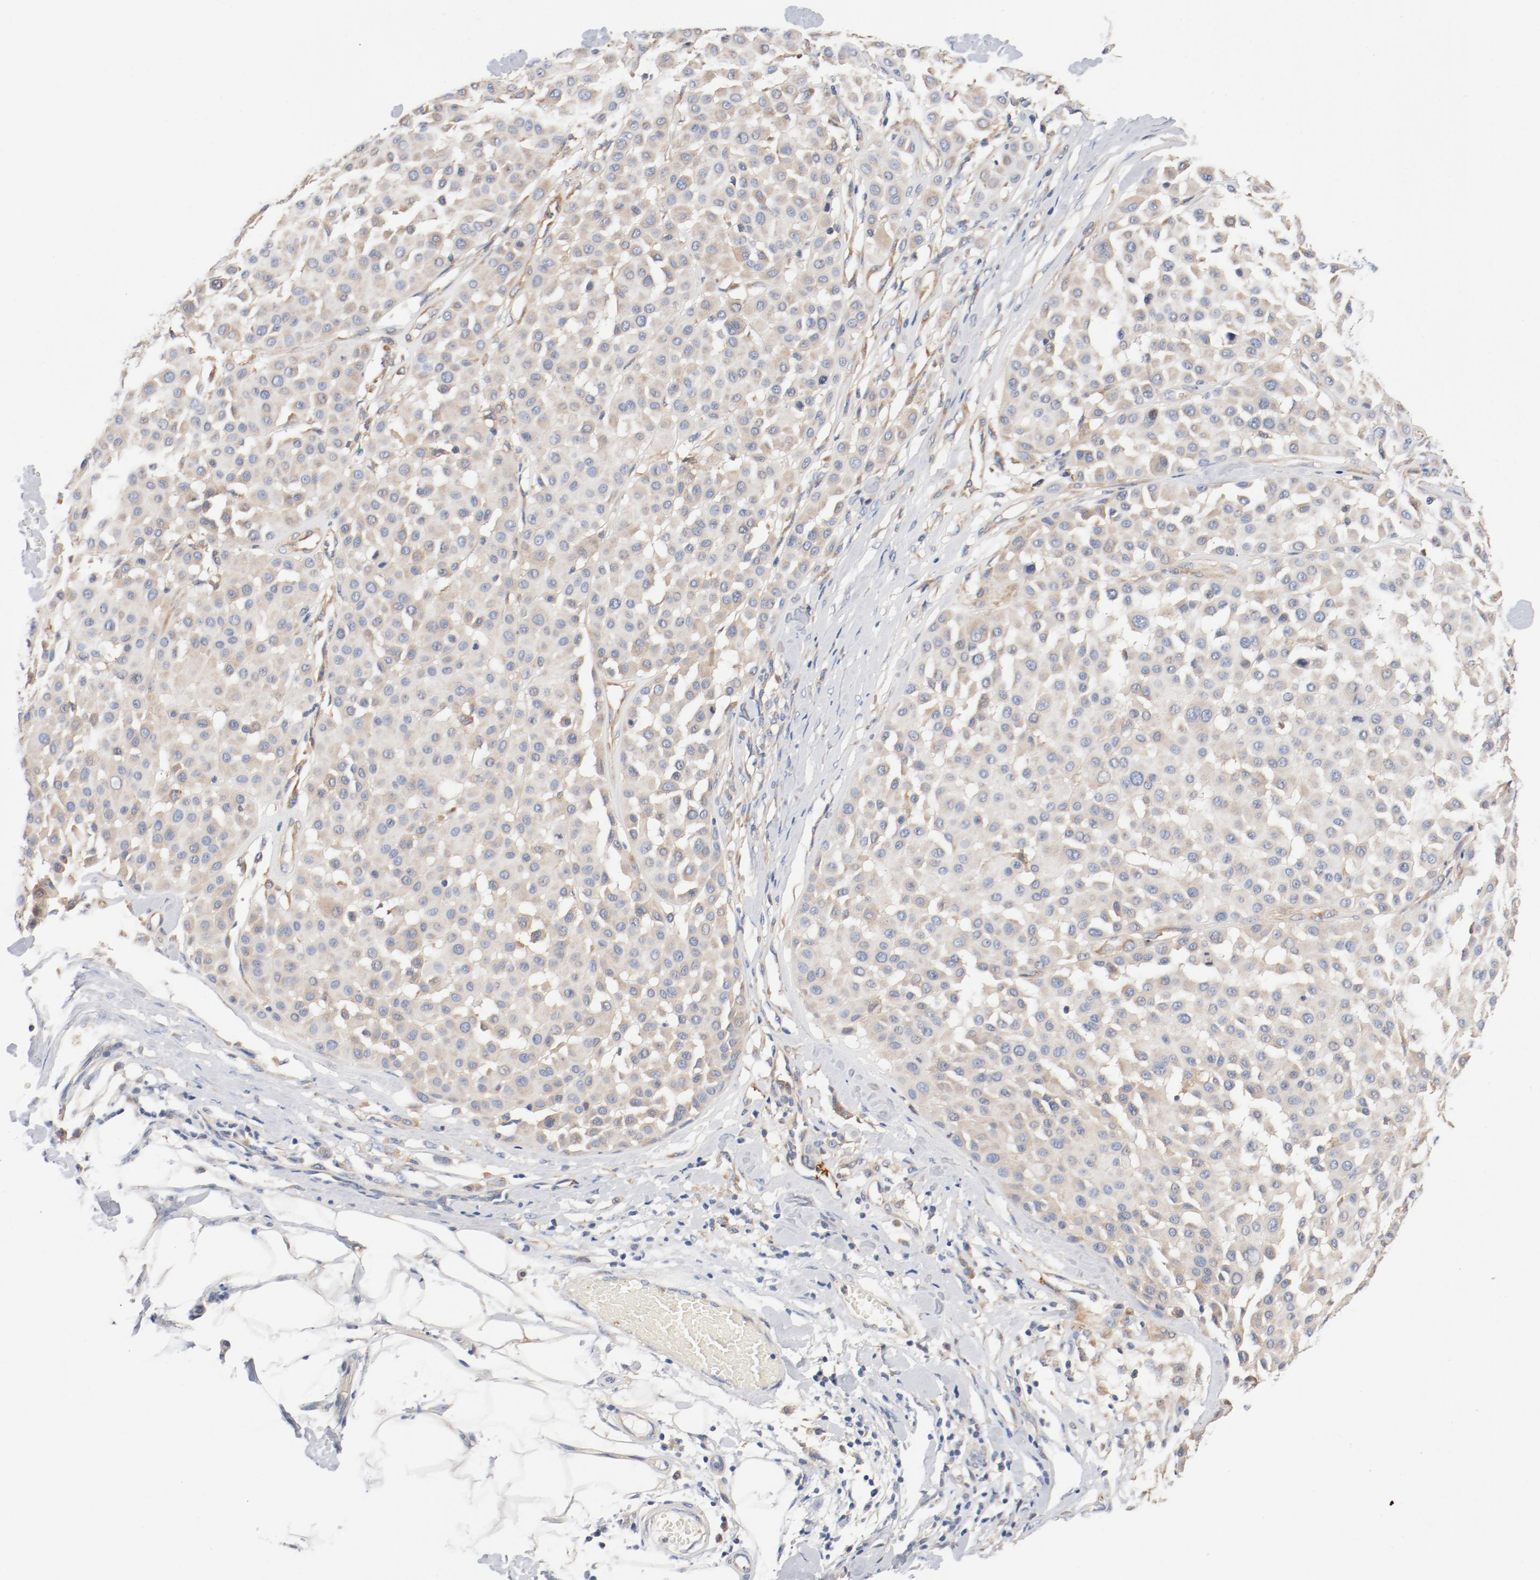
{"staining": {"intensity": "weak", "quantity": "25%-75%", "location": "cytoplasmic/membranous"}, "tissue": "melanoma", "cell_type": "Tumor cells", "image_type": "cancer", "snomed": [{"axis": "morphology", "description": "Malignant melanoma, Metastatic site"}, {"axis": "topography", "description": "Soft tissue"}], "caption": "This is a histology image of immunohistochemistry (IHC) staining of melanoma, which shows weak positivity in the cytoplasmic/membranous of tumor cells.", "gene": "ILK", "patient": {"sex": "male", "age": 41}}